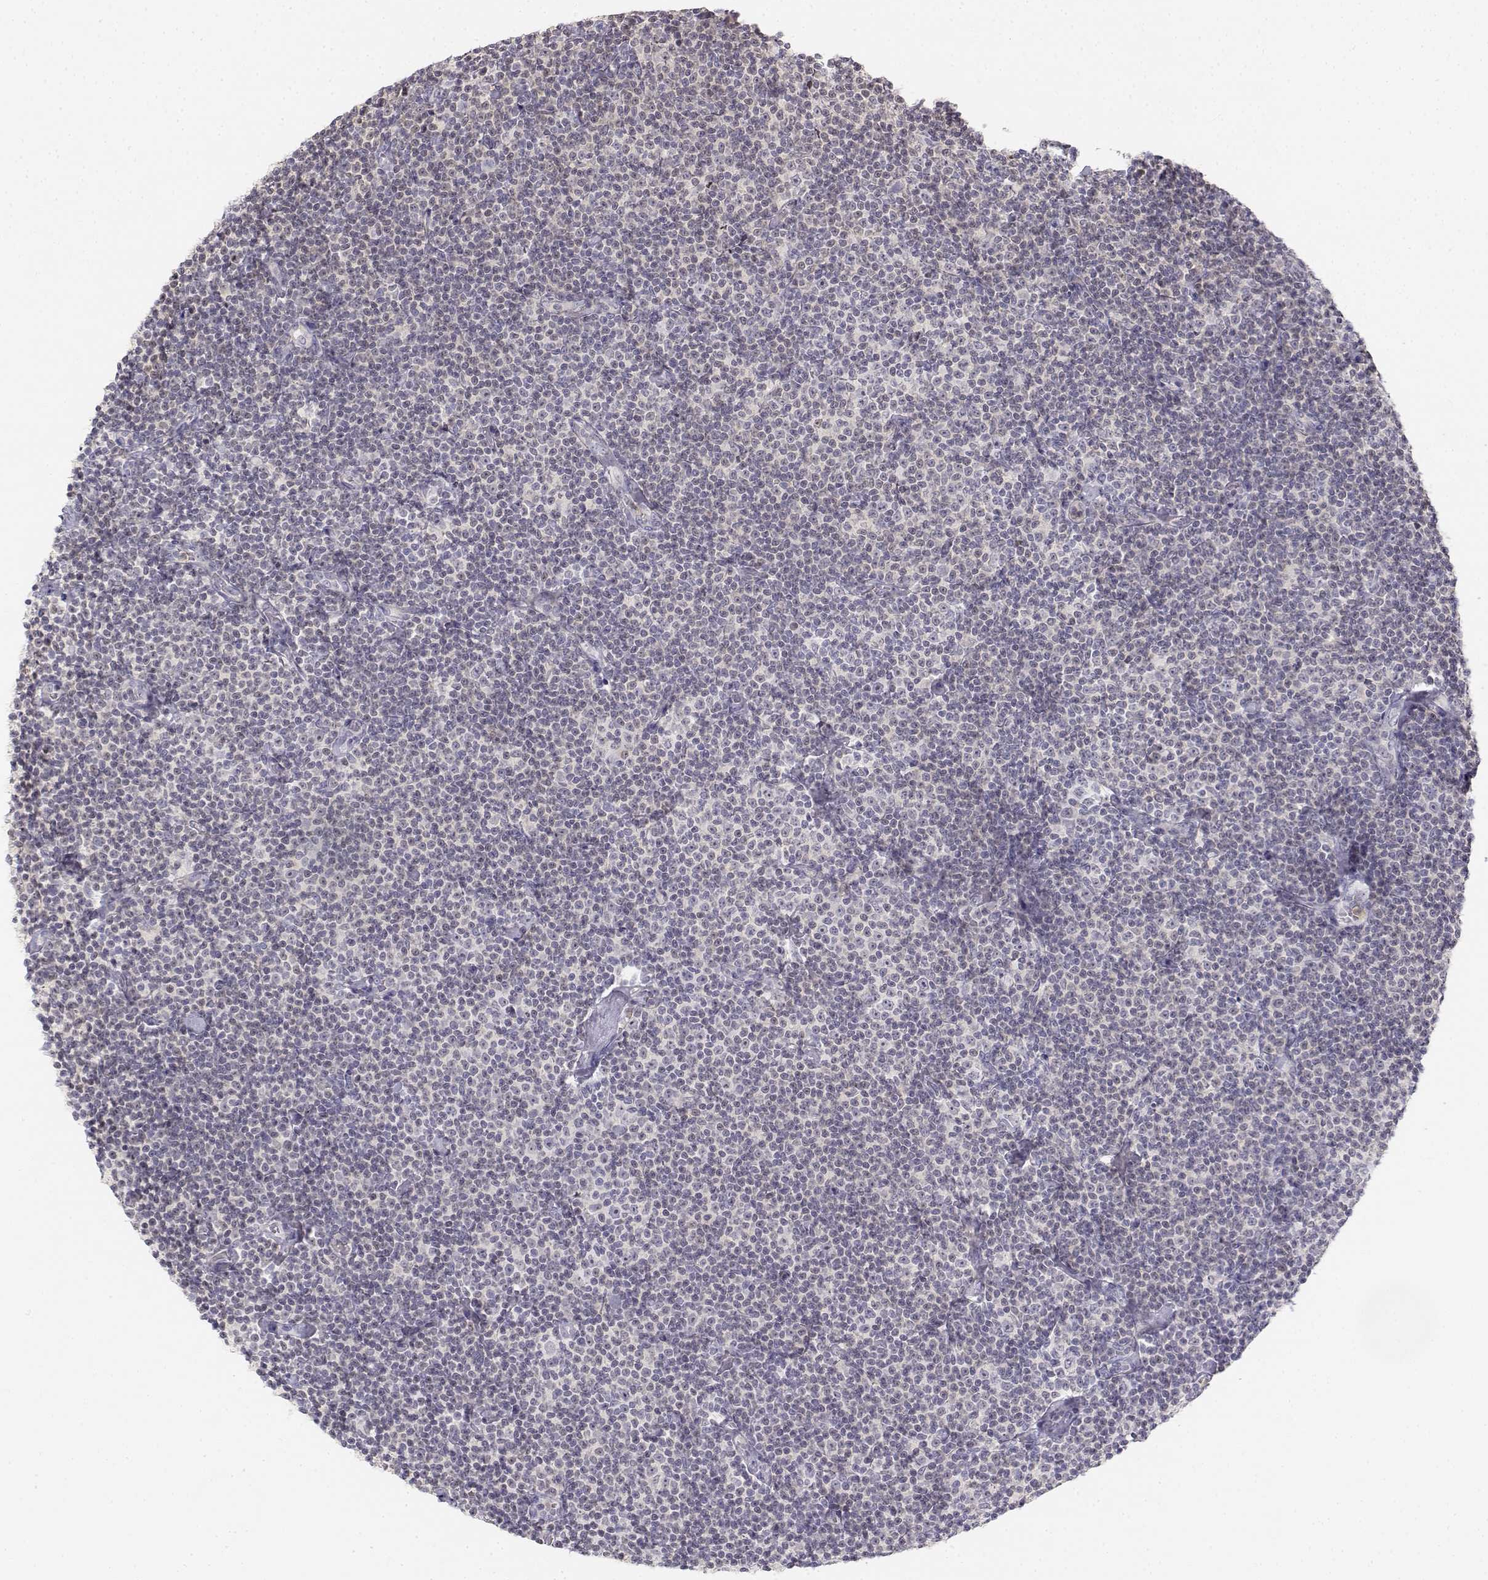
{"staining": {"intensity": "negative", "quantity": "none", "location": "none"}, "tissue": "lymphoma", "cell_type": "Tumor cells", "image_type": "cancer", "snomed": [{"axis": "morphology", "description": "Malignant lymphoma, non-Hodgkin's type, Low grade"}, {"axis": "topography", "description": "Lymph node"}], "caption": "A micrograph of malignant lymphoma, non-Hodgkin's type (low-grade) stained for a protein reveals no brown staining in tumor cells.", "gene": "GLIPR1L2", "patient": {"sex": "male", "age": 81}}